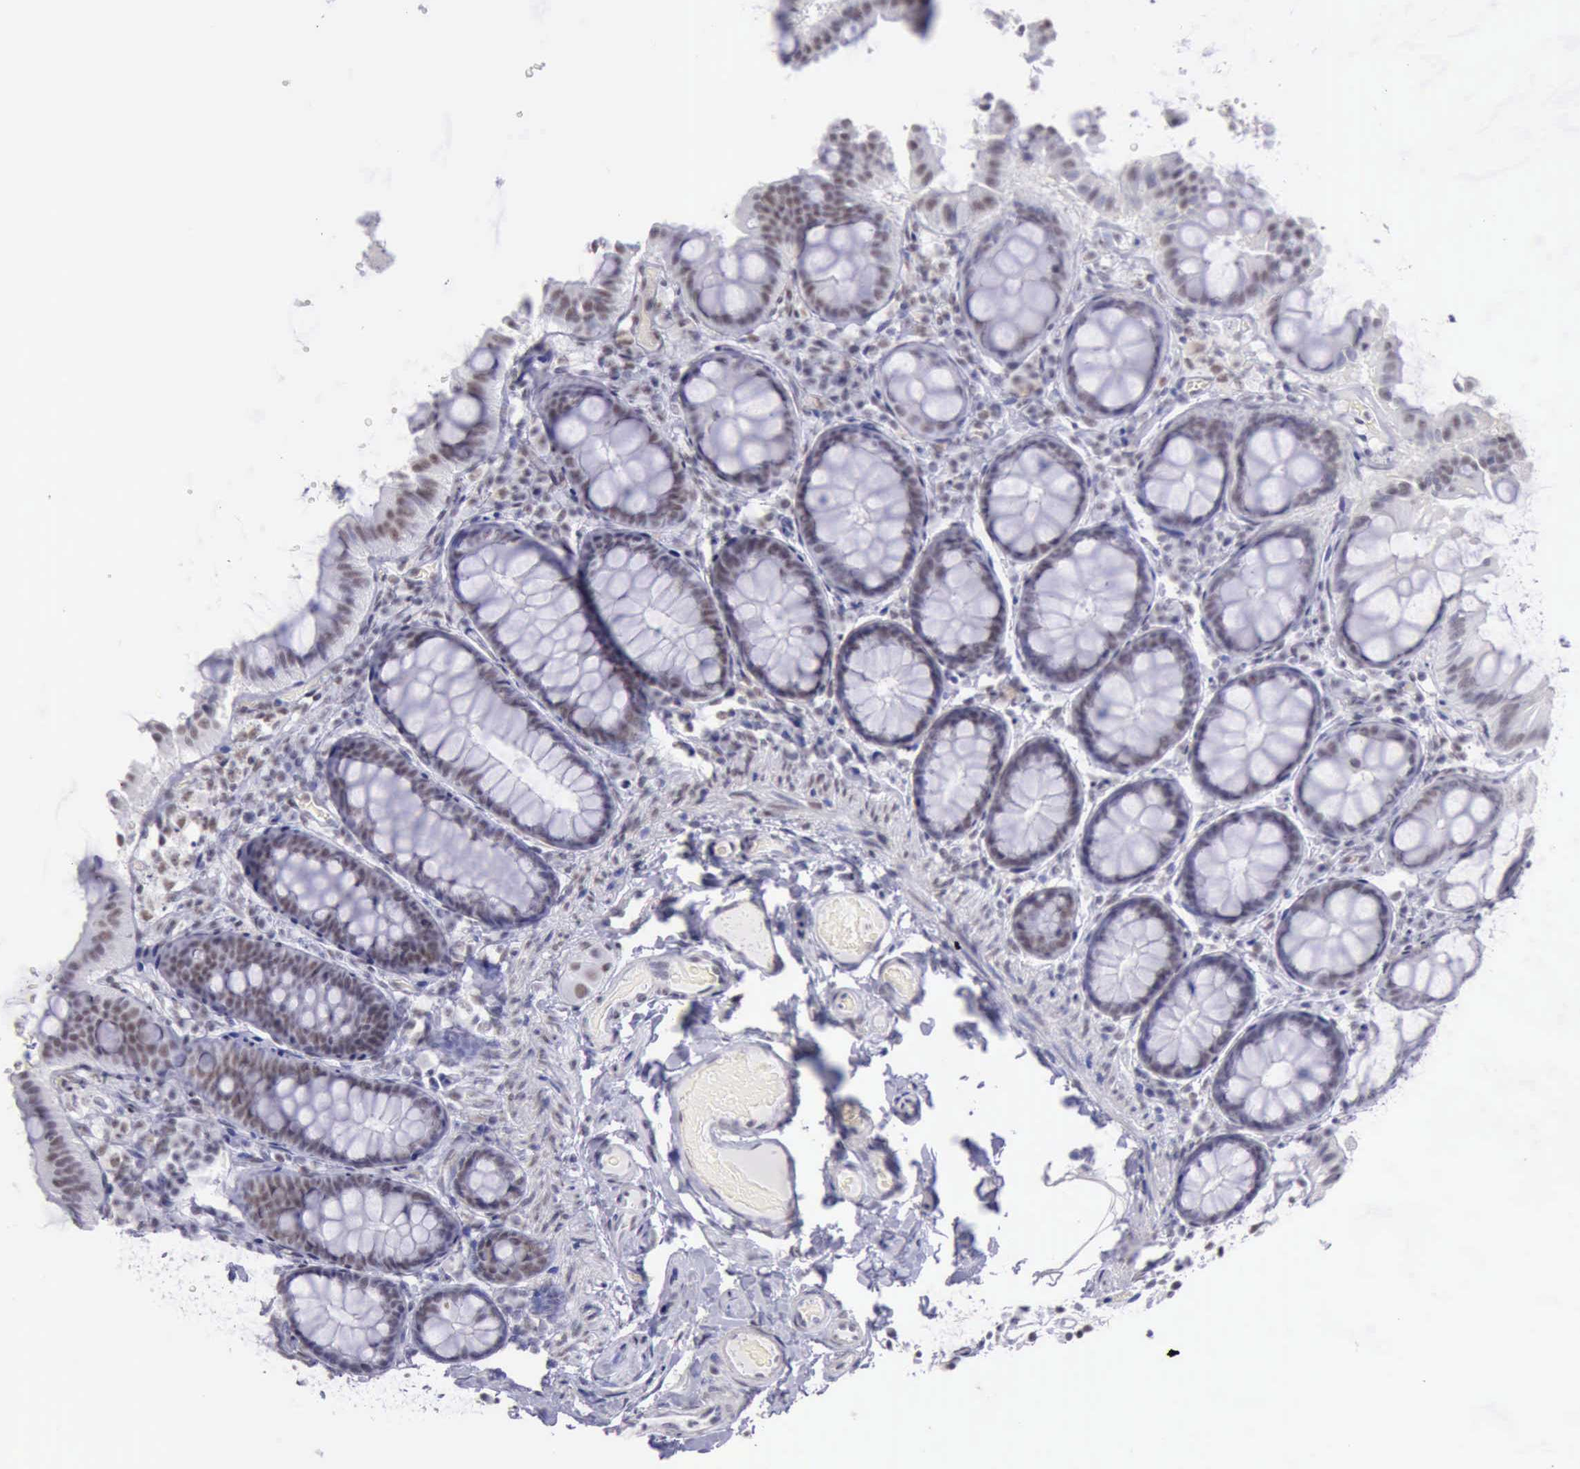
{"staining": {"intensity": "negative", "quantity": "none", "location": "none"}, "tissue": "colon", "cell_type": "Endothelial cells", "image_type": "normal", "snomed": [{"axis": "morphology", "description": "Normal tissue, NOS"}, {"axis": "topography", "description": "Colon"}], "caption": "This is an immunohistochemistry (IHC) micrograph of normal colon. There is no staining in endothelial cells.", "gene": "EP300", "patient": {"sex": "female", "age": 61}}